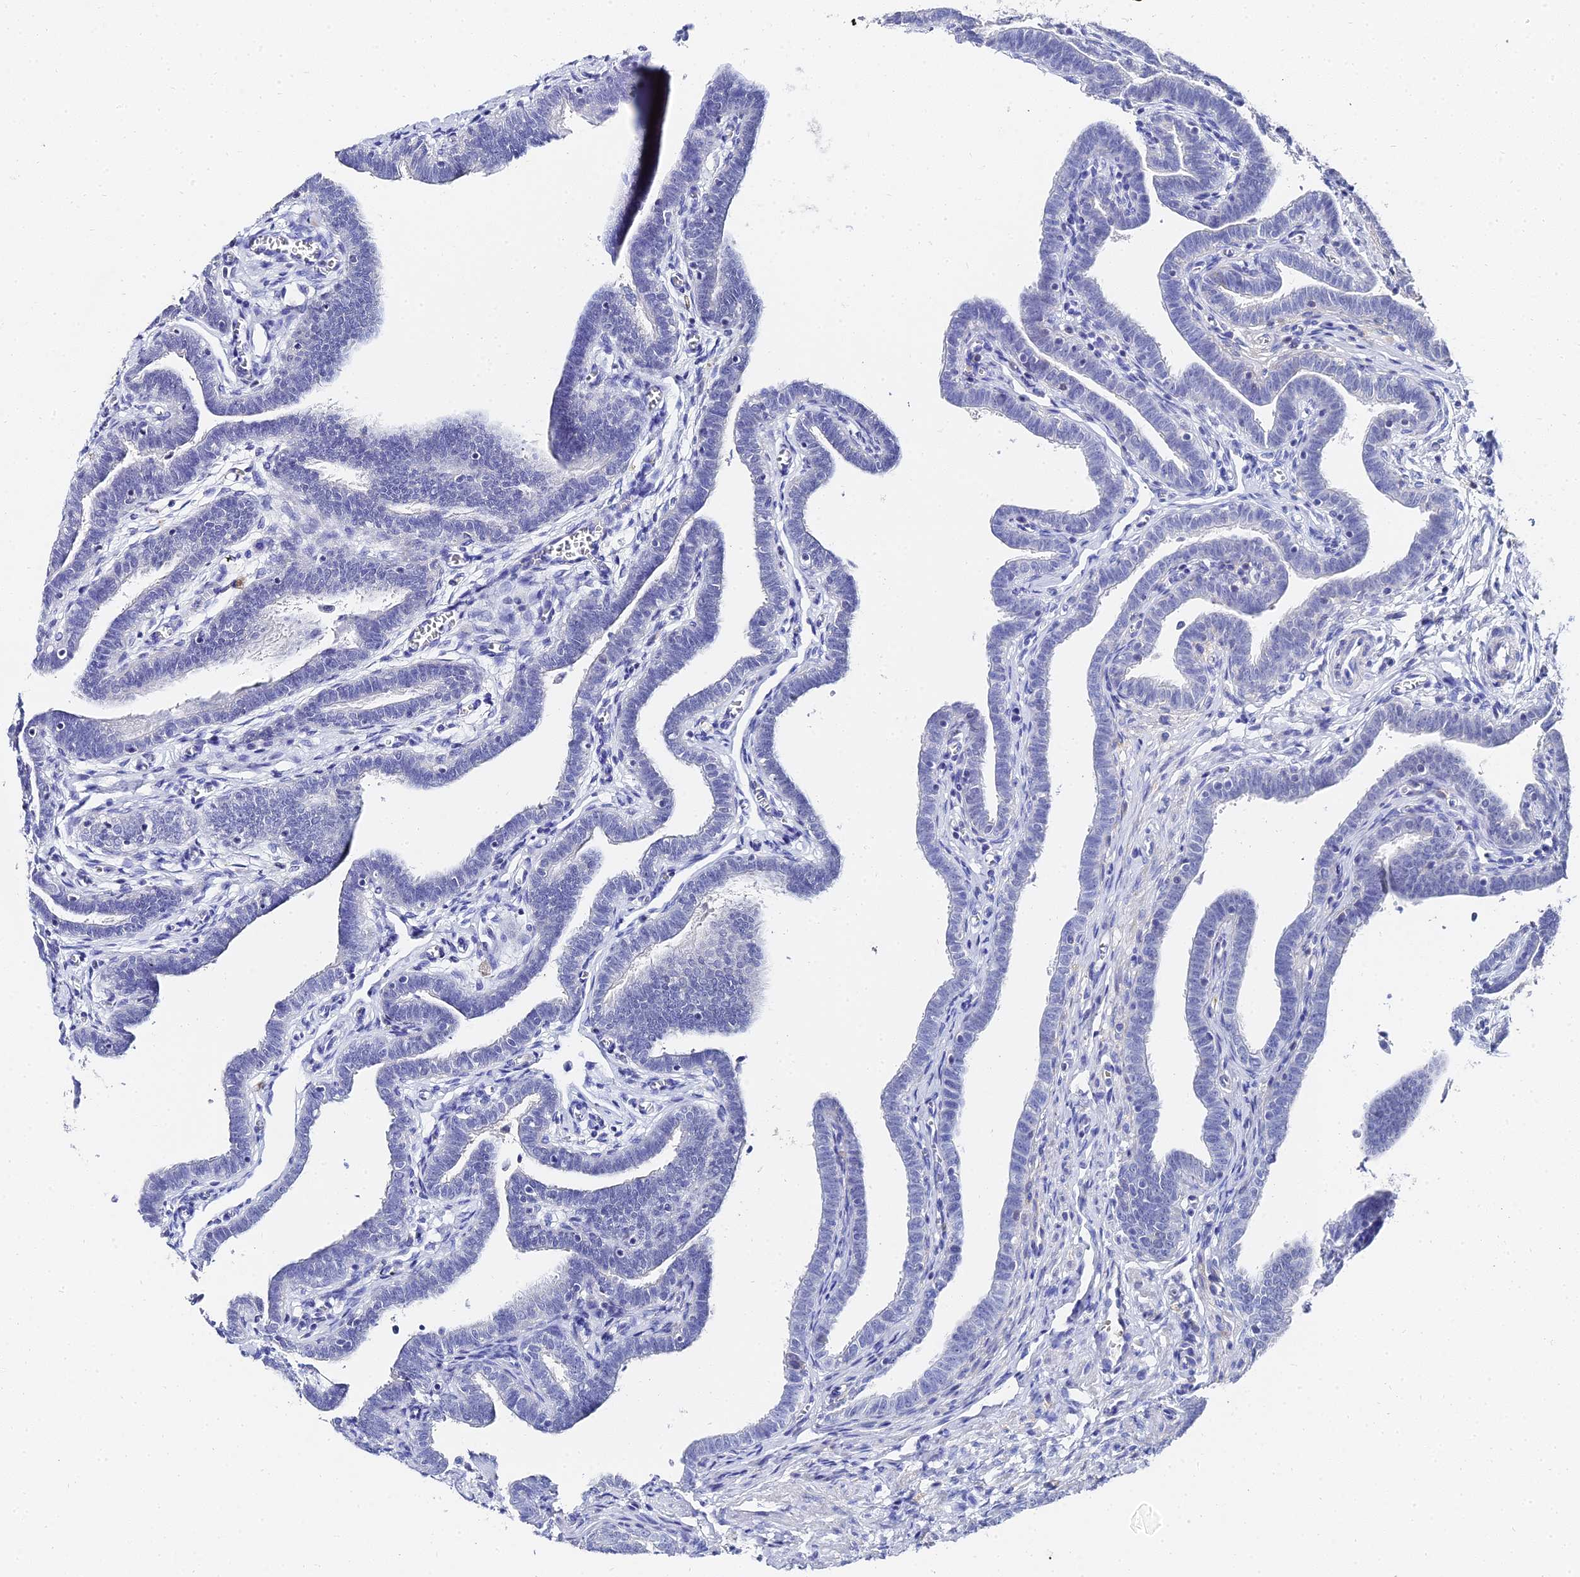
{"staining": {"intensity": "strong", "quantity": "<25%", "location": "cytoplasmic/membranous"}, "tissue": "fallopian tube", "cell_type": "Glandular cells", "image_type": "normal", "snomed": [{"axis": "morphology", "description": "Normal tissue, NOS"}, {"axis": "topography", "description": "Fallopian tube"}], "caption": "A medium amount of strong cytoplasmic/membranous expression is appreciated in about <25% of glandular cells in normal fallopian tube. The staining is performed using DAB brown chromogen to label protein expression. The nuclei are counter-stained blue using hematoxylin.", "gene": "KRT17", "patient": {"sex": "female", "age": 36}}